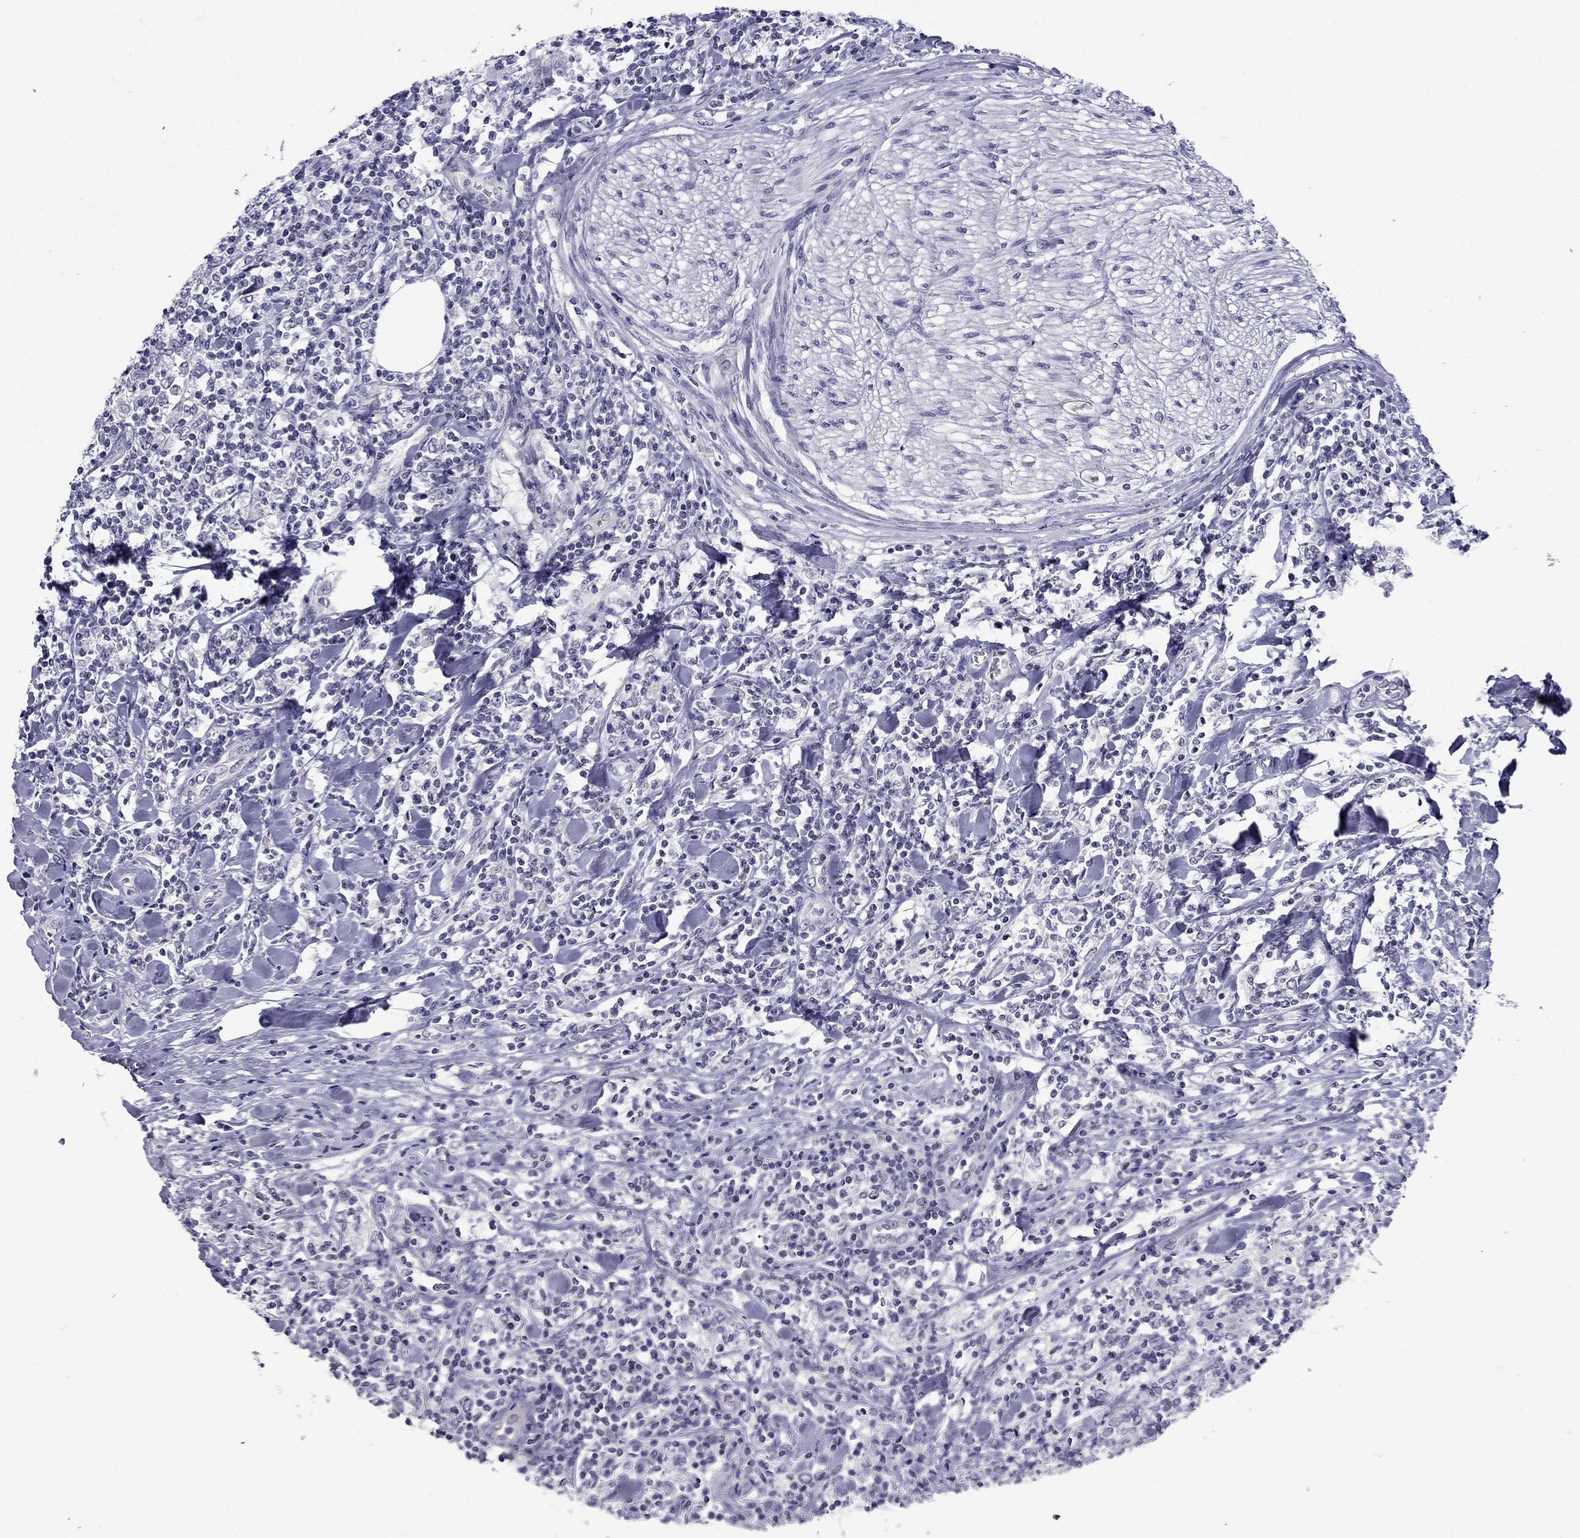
{"staining": {"intensity": "negative", "quantity": "none", "location": "none"}, "tissue": "lymphoma", "cell_type": "Tumor cells", "image_type": "cancer", "snomed": [{"axis": "morphology", "description": "Malignant lymphoma, non-Hodgkin's type, High grade"}, {"axis": "topography", "description": "Lymph node"}], "caption": "There is no significant positivity in tumor cells of lymphoma. (DAB (3,3'-diaminobenzidine) immunohistochemistry with hematoxylin counter stain).", "gene": "POM121L12", "patient": {"sex": "female", "age": 84}}